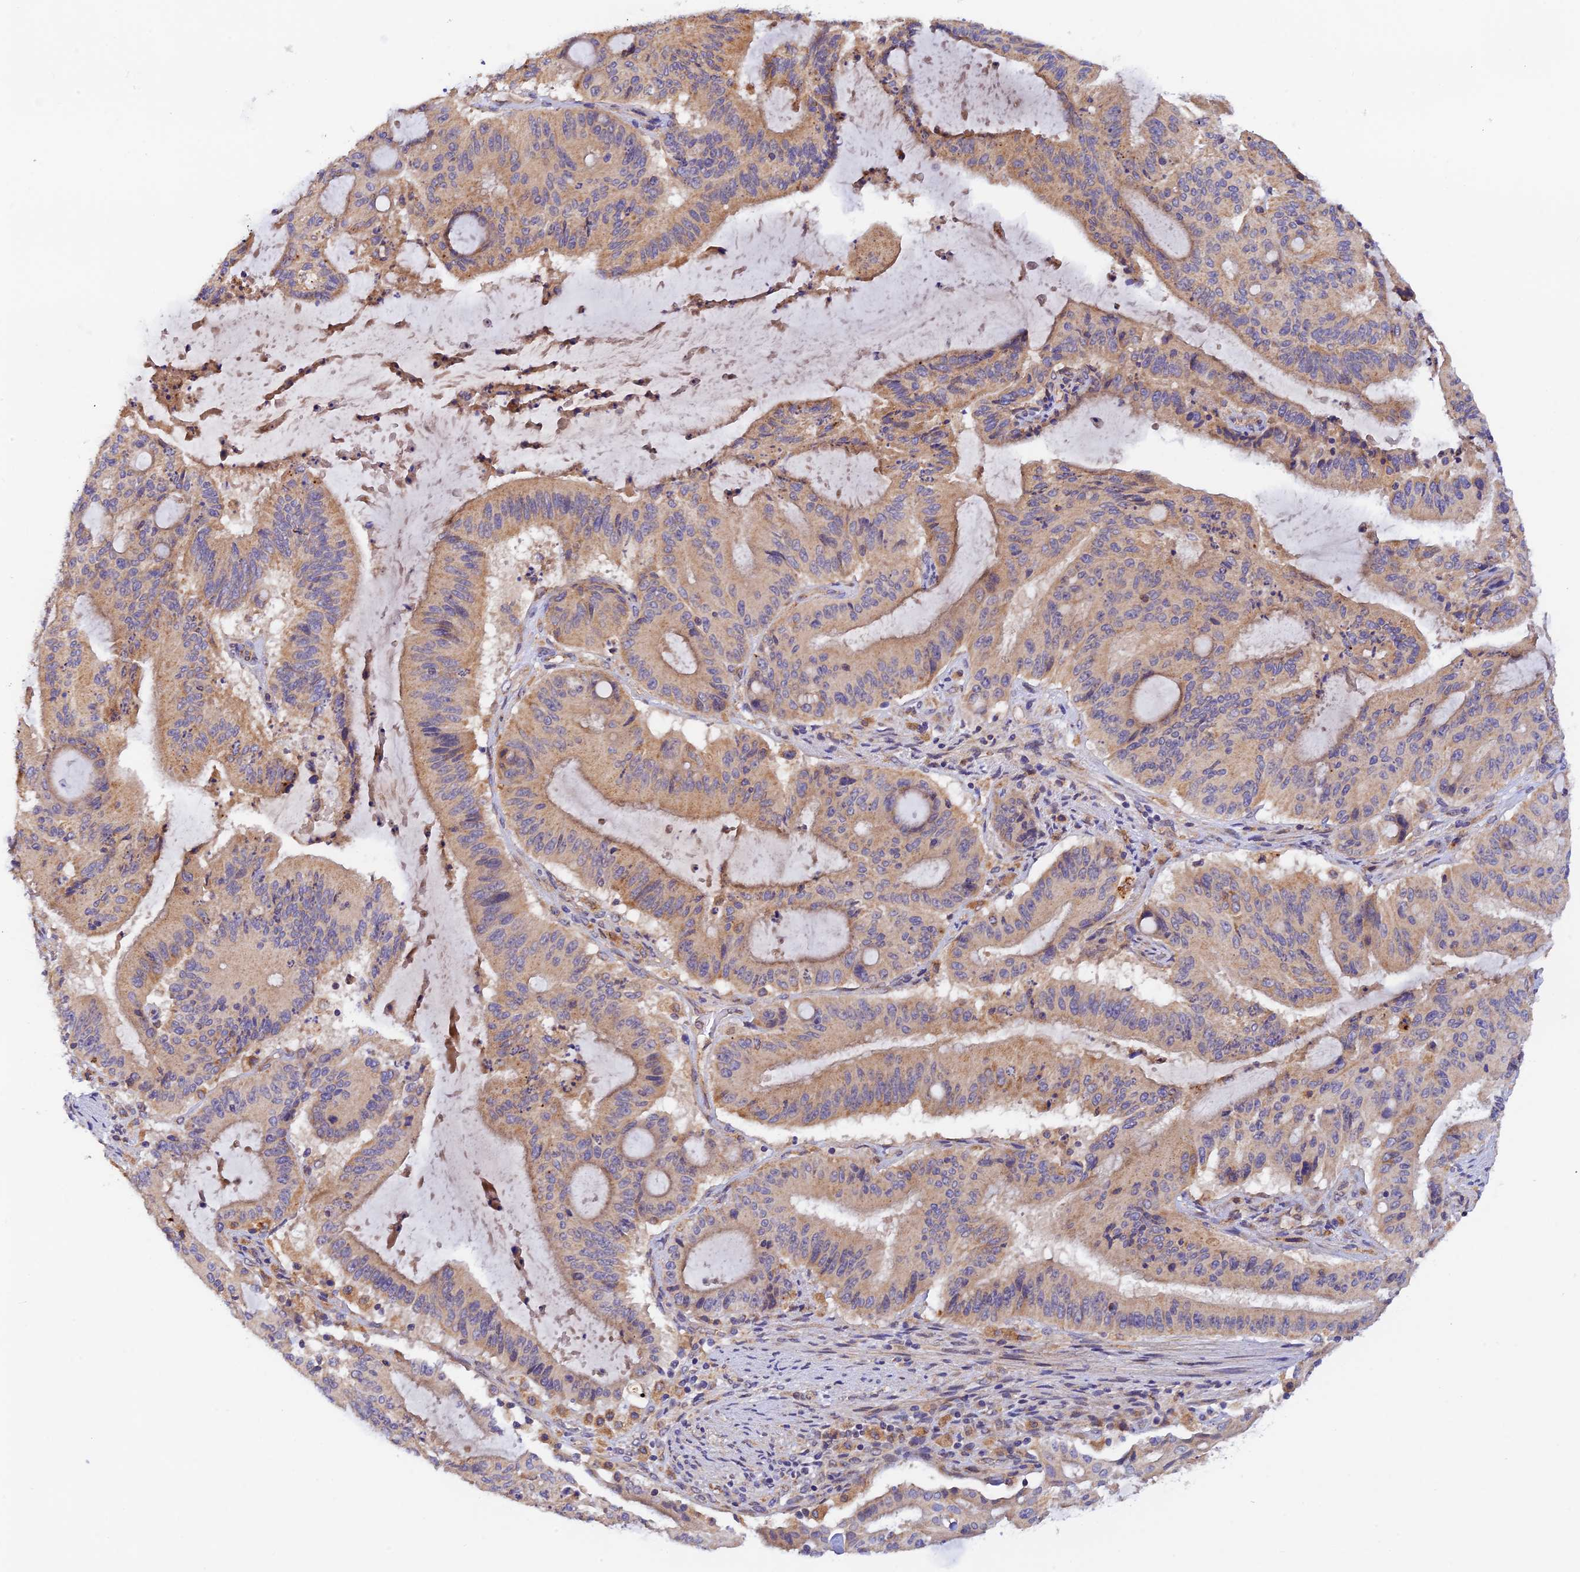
{"staining": {"intensity": "weak", "quantity": ">75%", "location": "cytoplasmic/membranous"}, "tissue": "liver cancer", "cell_type": "Tumor cells", "image_type": "cancer", "snomed": [{"axis": "morphology", "description": "Normal tissue, NOS"}, {"axis": "morphology", "description": "Cholangiocarcinoma"}, {"axis": "topography", "description": "Liver"}, {"axis": "topography", "description": "Peripheral nerve tissue"}], "caption": "Brown immunohistochemical staining in human liver cancer (cholangiocarcinoma) demonstrates weak cytoplasmic/membranous staining in approximately >75% of tumor cells.", "gene": "RANBP6", "patient": {"sex": "female", "age": 73}}